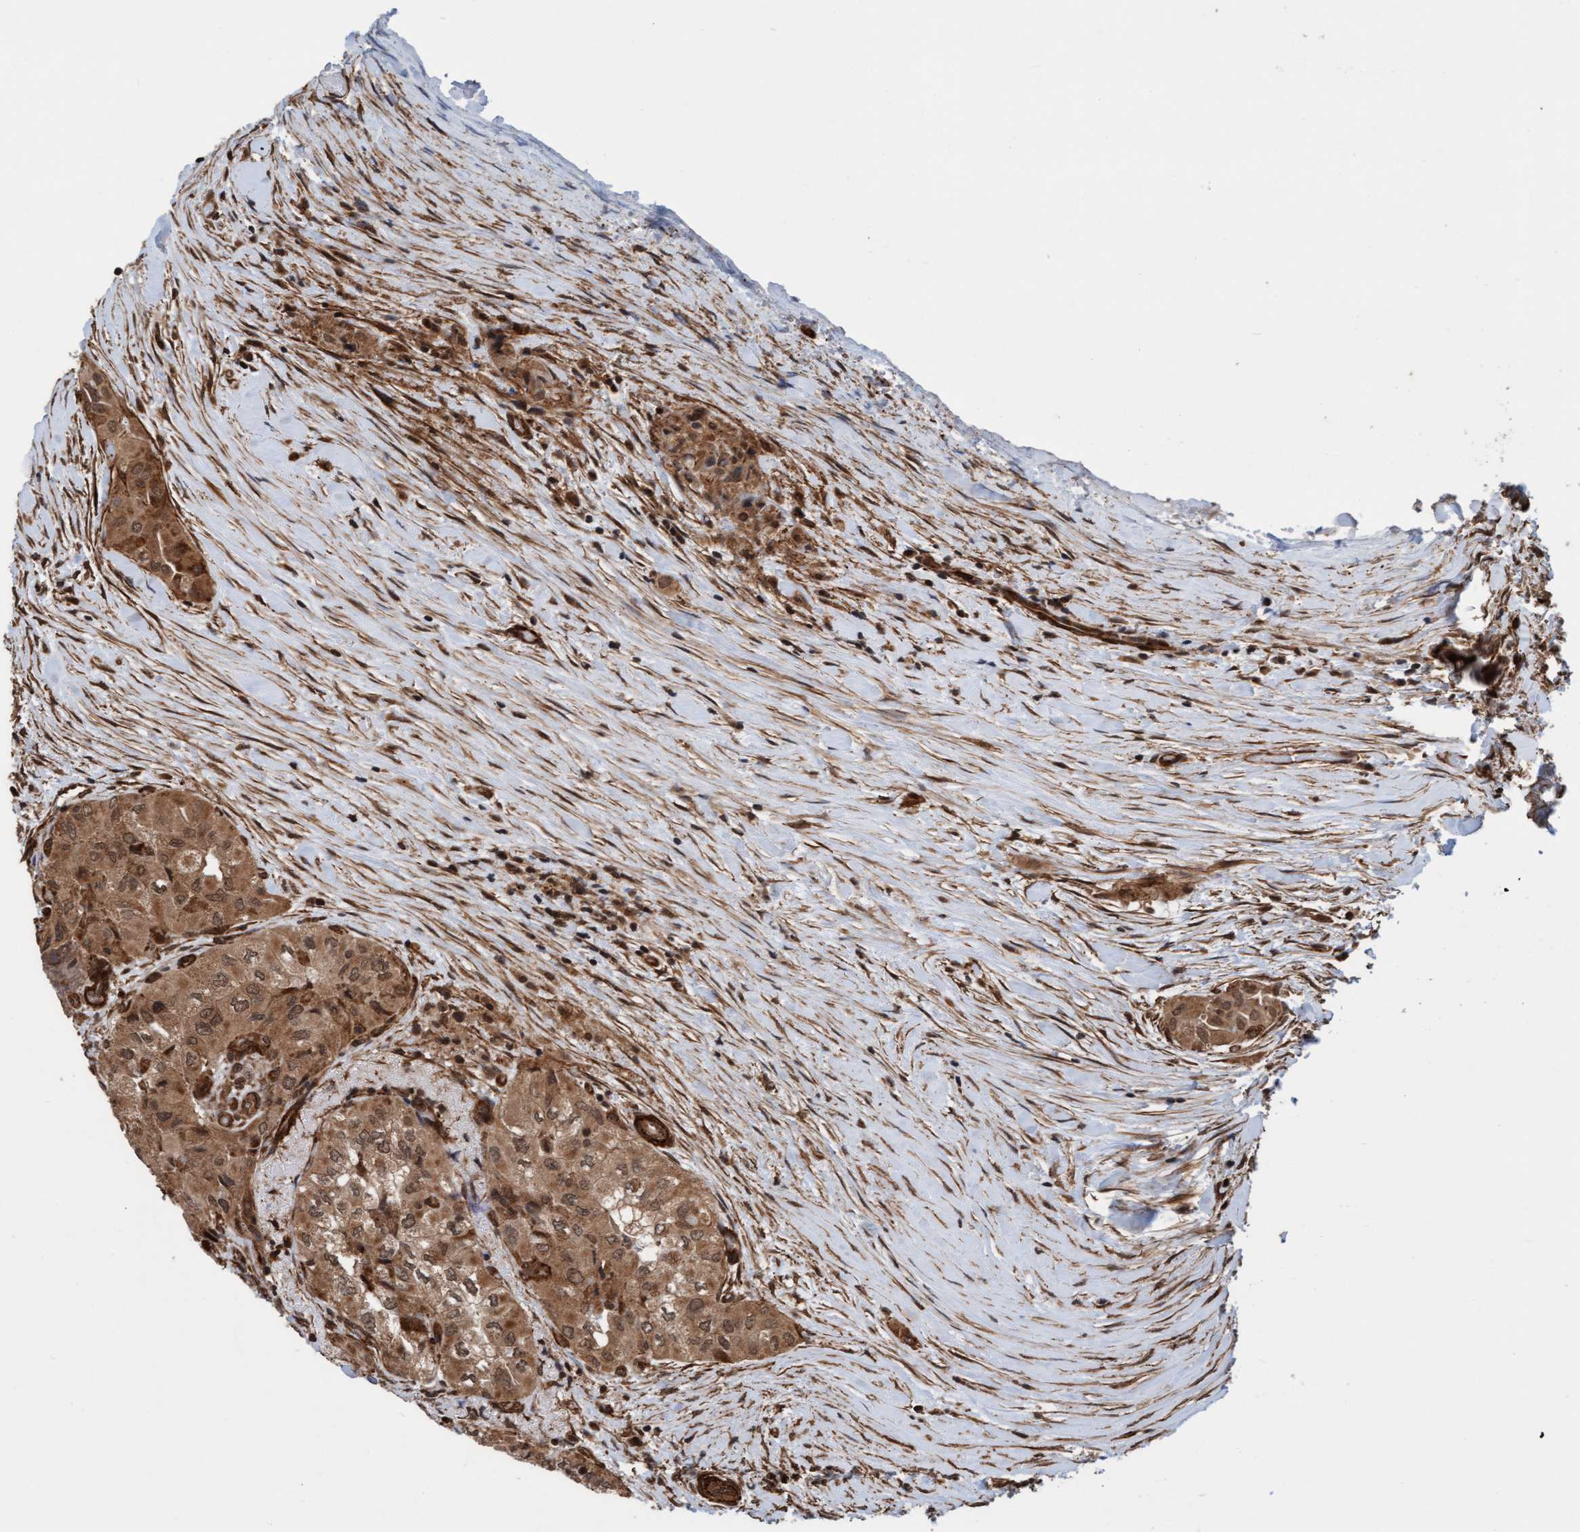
{"staining": {"intensity": "moderate", "quantity": ">75%", "location": "cytoplasmic/membranous,nuclear"}, "tissue": "thyroid cancer", "cell_type": "Tumor cells", "image_type": "cancer", "snomed": [{"axis": "morphology", "description": "Papillary adenocarcinoma, NOS"}, {"axis": "topography", "description": "Thyroid gland"}], "caption": "Brown immunohistochemical staining in human thyroid cancer (papillary adenocarcinoma) demonstrates moderate cytoplasmic/membranous and nuclear expression in approximately >75% of tumor cells.", "gene": "STXBP4", "patient": {"sex": "female", "age": 59}}